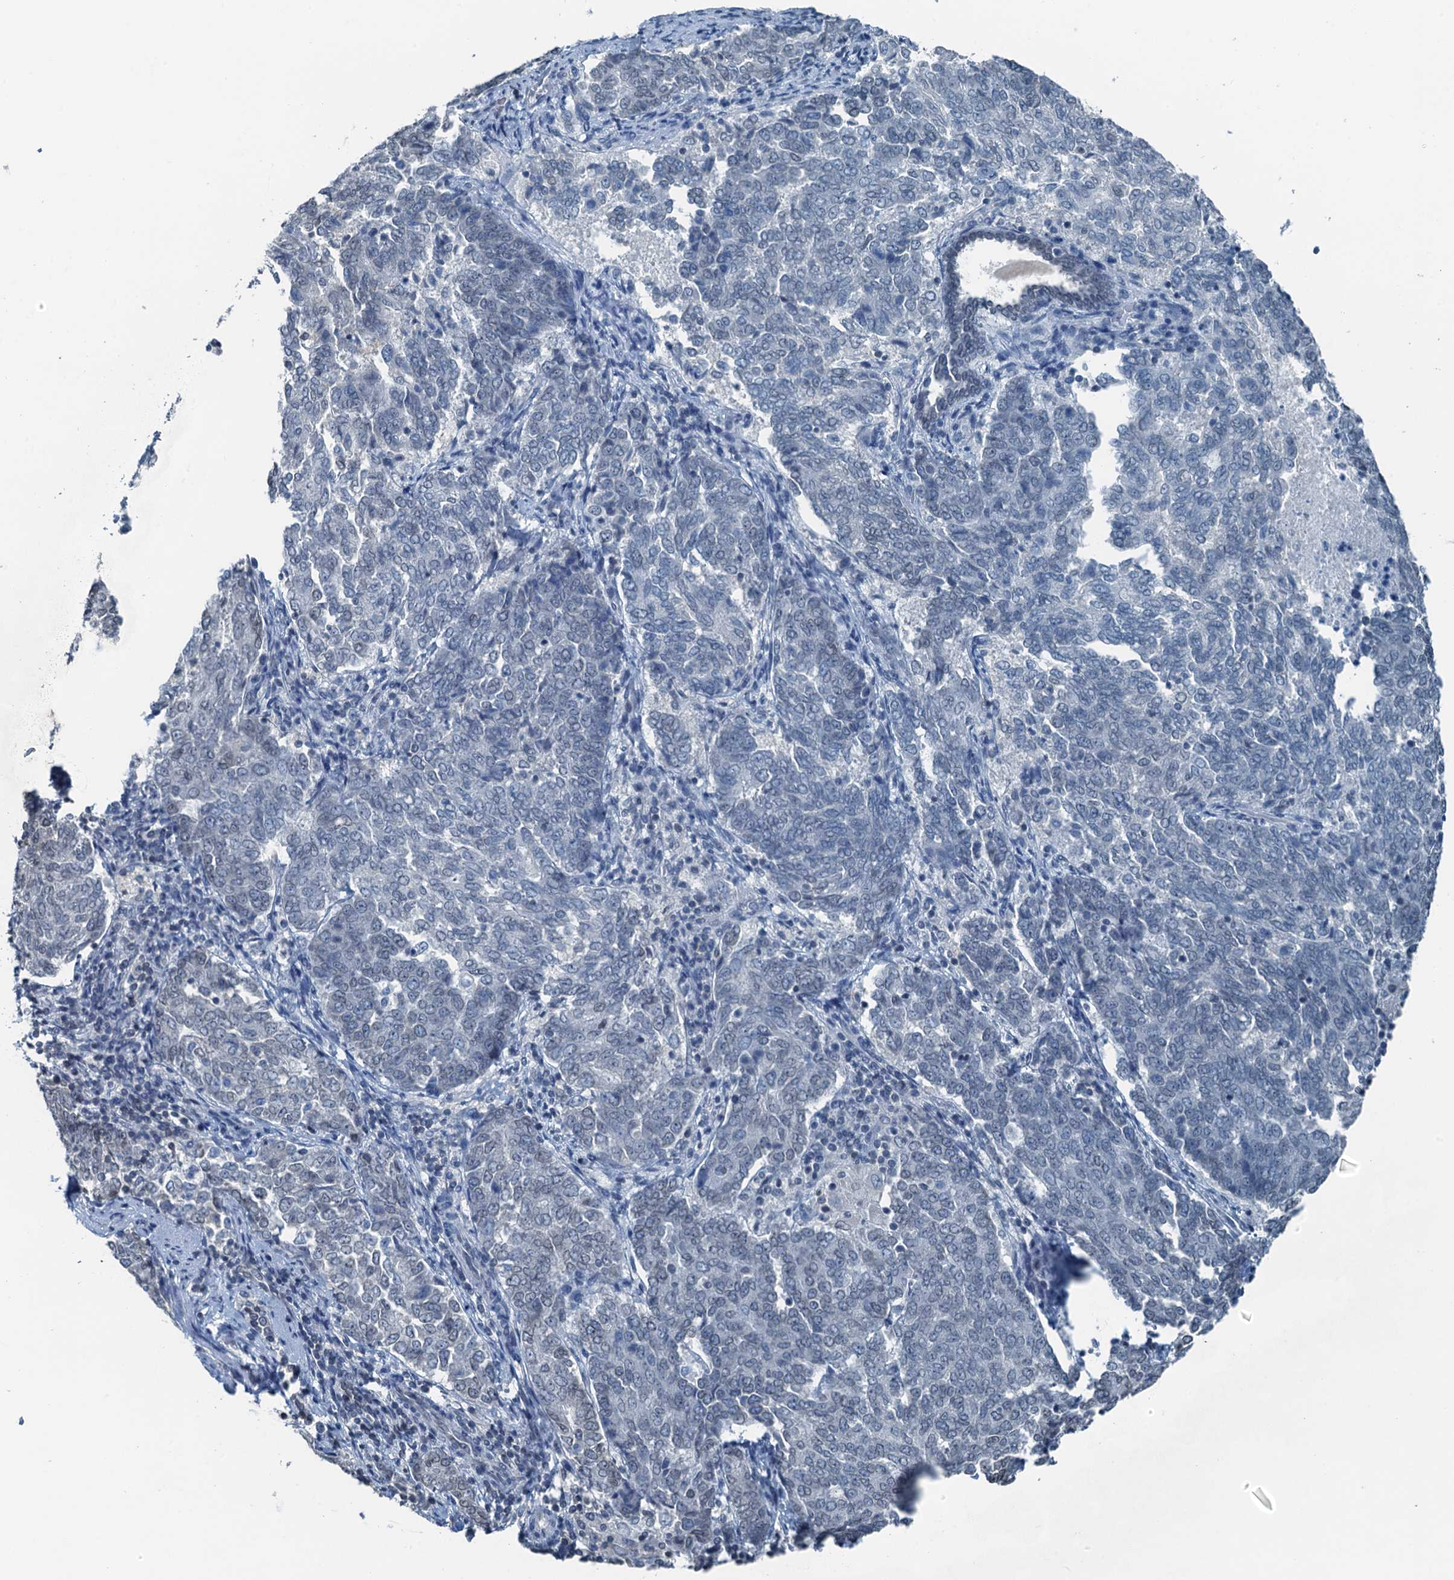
{"staining": {"intensity": "negative", "quantity": "none", "location": "none"}, "tissue": "endometrial cancer", "cell_type": "Tumor cells", "image_type": "cancer", "snomed": [{"axis": "morphology", "description": "Adenocarcinoma, NOS"}, {"axis": "topography", "description": "Endometrium"}], "caption": "The histopathology image exhibits no staining of tumor cells in endometrial adenocarcinoma.", "gene": "C11orf54", "patient": {"sex": "female", "age": 80}}